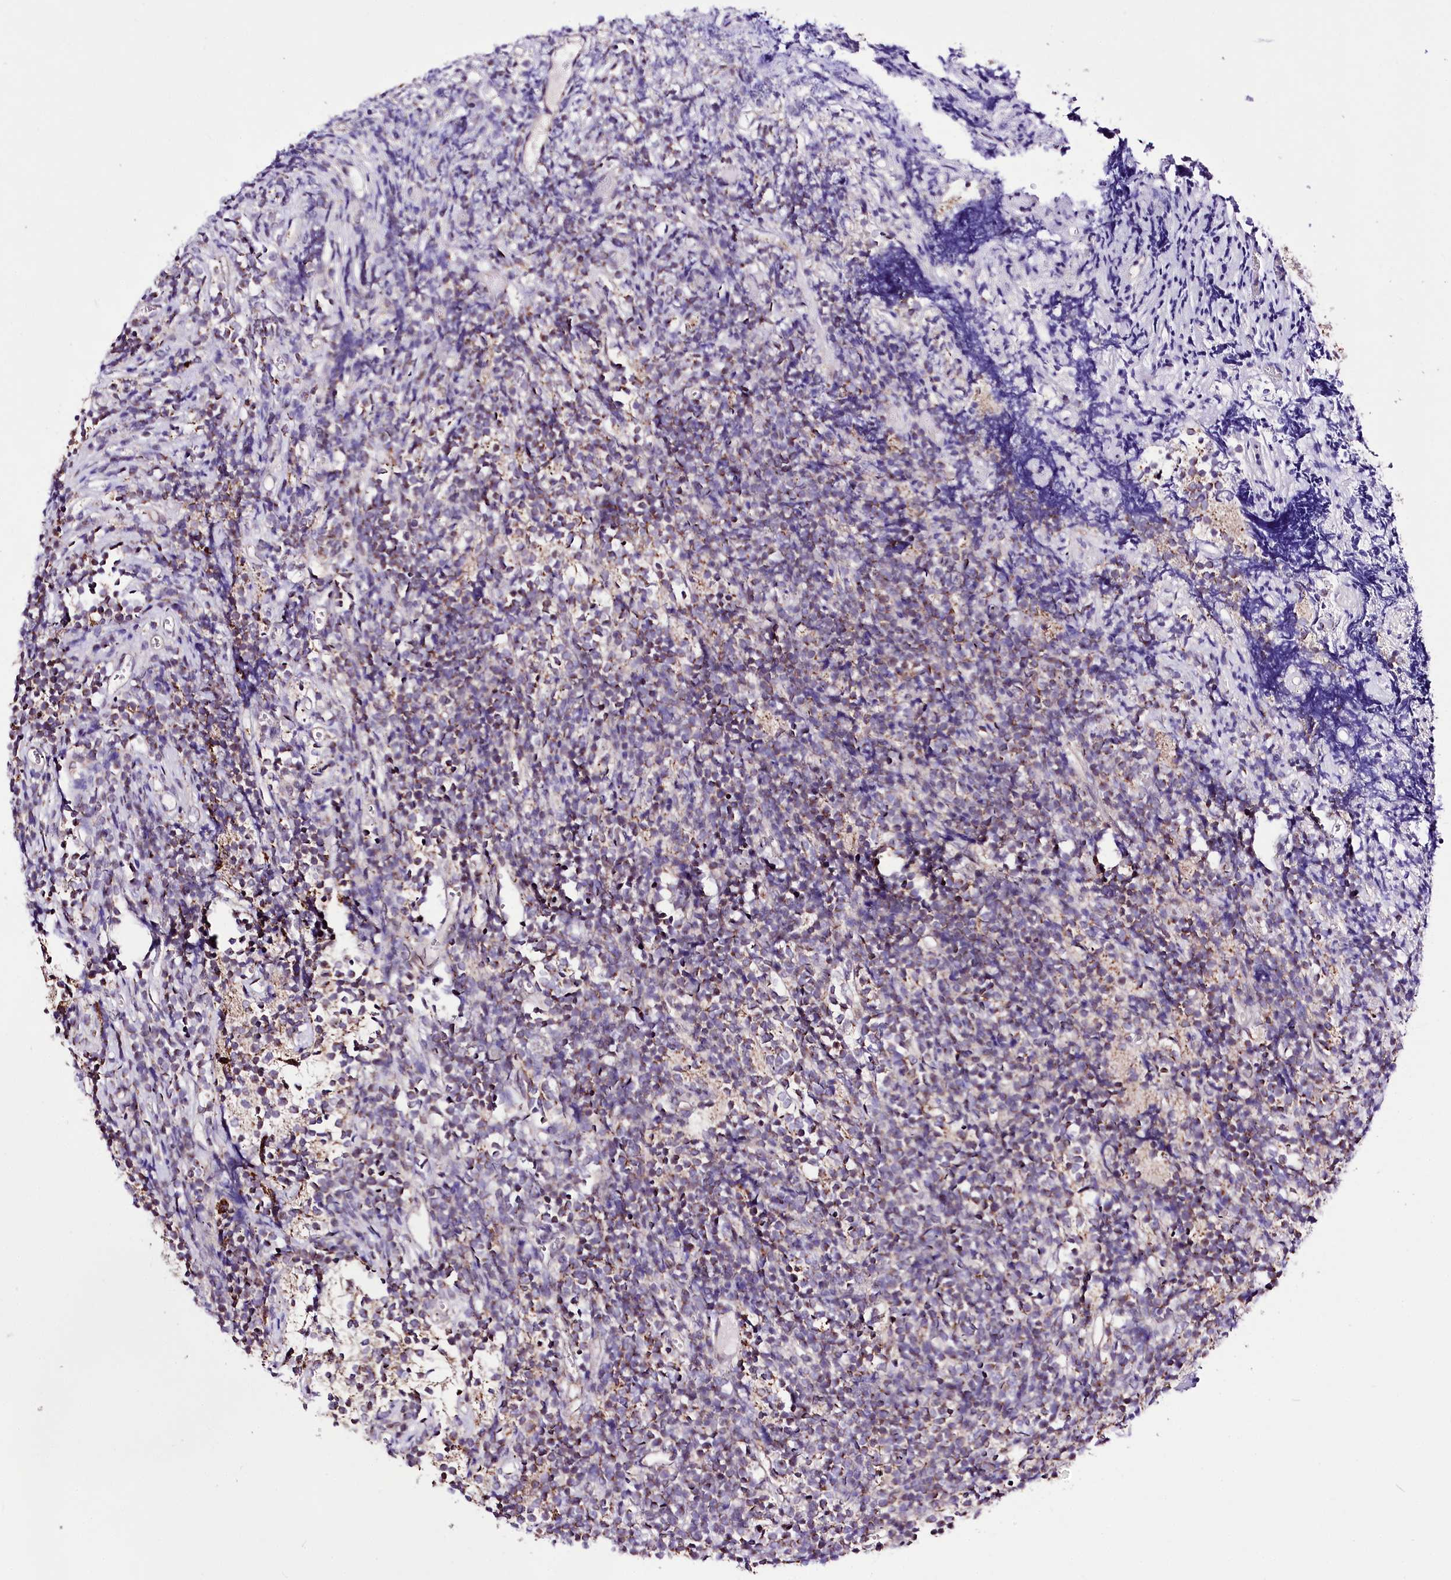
{"staining": {"intensity": "weak", "quantity": ">75%", "location": "cytoplasmic/membranous"}, "tissue": "glioma", "cell_type": "Tumor cells", "image_type": "cancer", "snomed": [{"axis": "morphology", "description": "Glioma, malignant, Low grade"}, {"axis": "topography", "description": "Brain"}], "caption": "Malignant low-grade glioma stained with immunohistochemistry reveals weak cytoplasmic/membranous expression in about >75% of tumor cells.", "gene": "ATE1", "patient": {"sex": "female", "age": 1}}